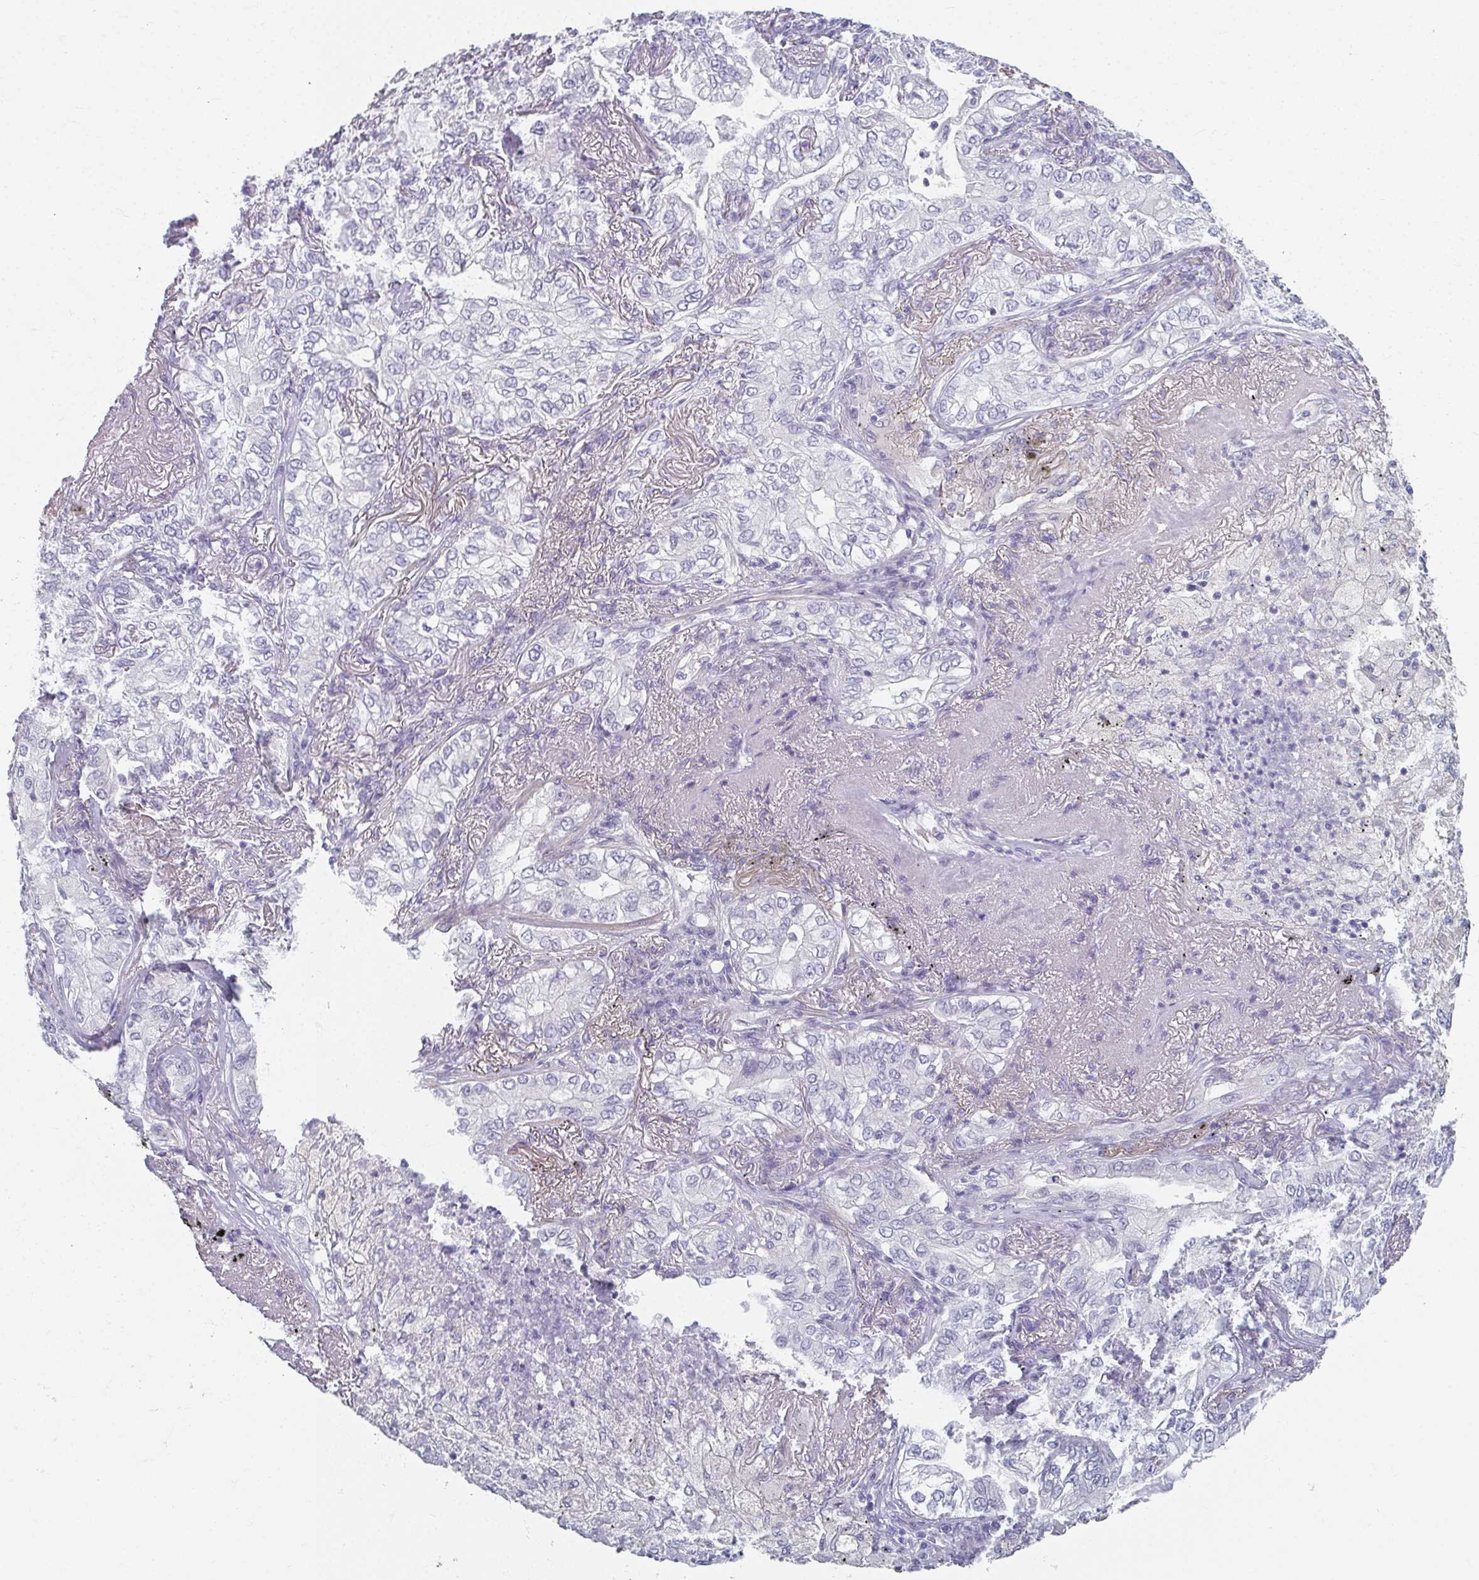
{"staining": {"intensity": "negative", "quantity": "none", "location": "none"}, "tissue": "lung cancer", "cell_type": "Tumor cells", "image_type": "cancer", "snomed": [{"axis": "morphology", "description": "Adenocarcinoma, NOS"}, {"axis": "topography", "description": "Lung"}], "caption": "Photomicrograph shows no protein expression in tumor cells of lung cancer (adenocarcinoma) tissue.", "gene": "CAMKV", "patient": {"sex": "female", "age": 73}}